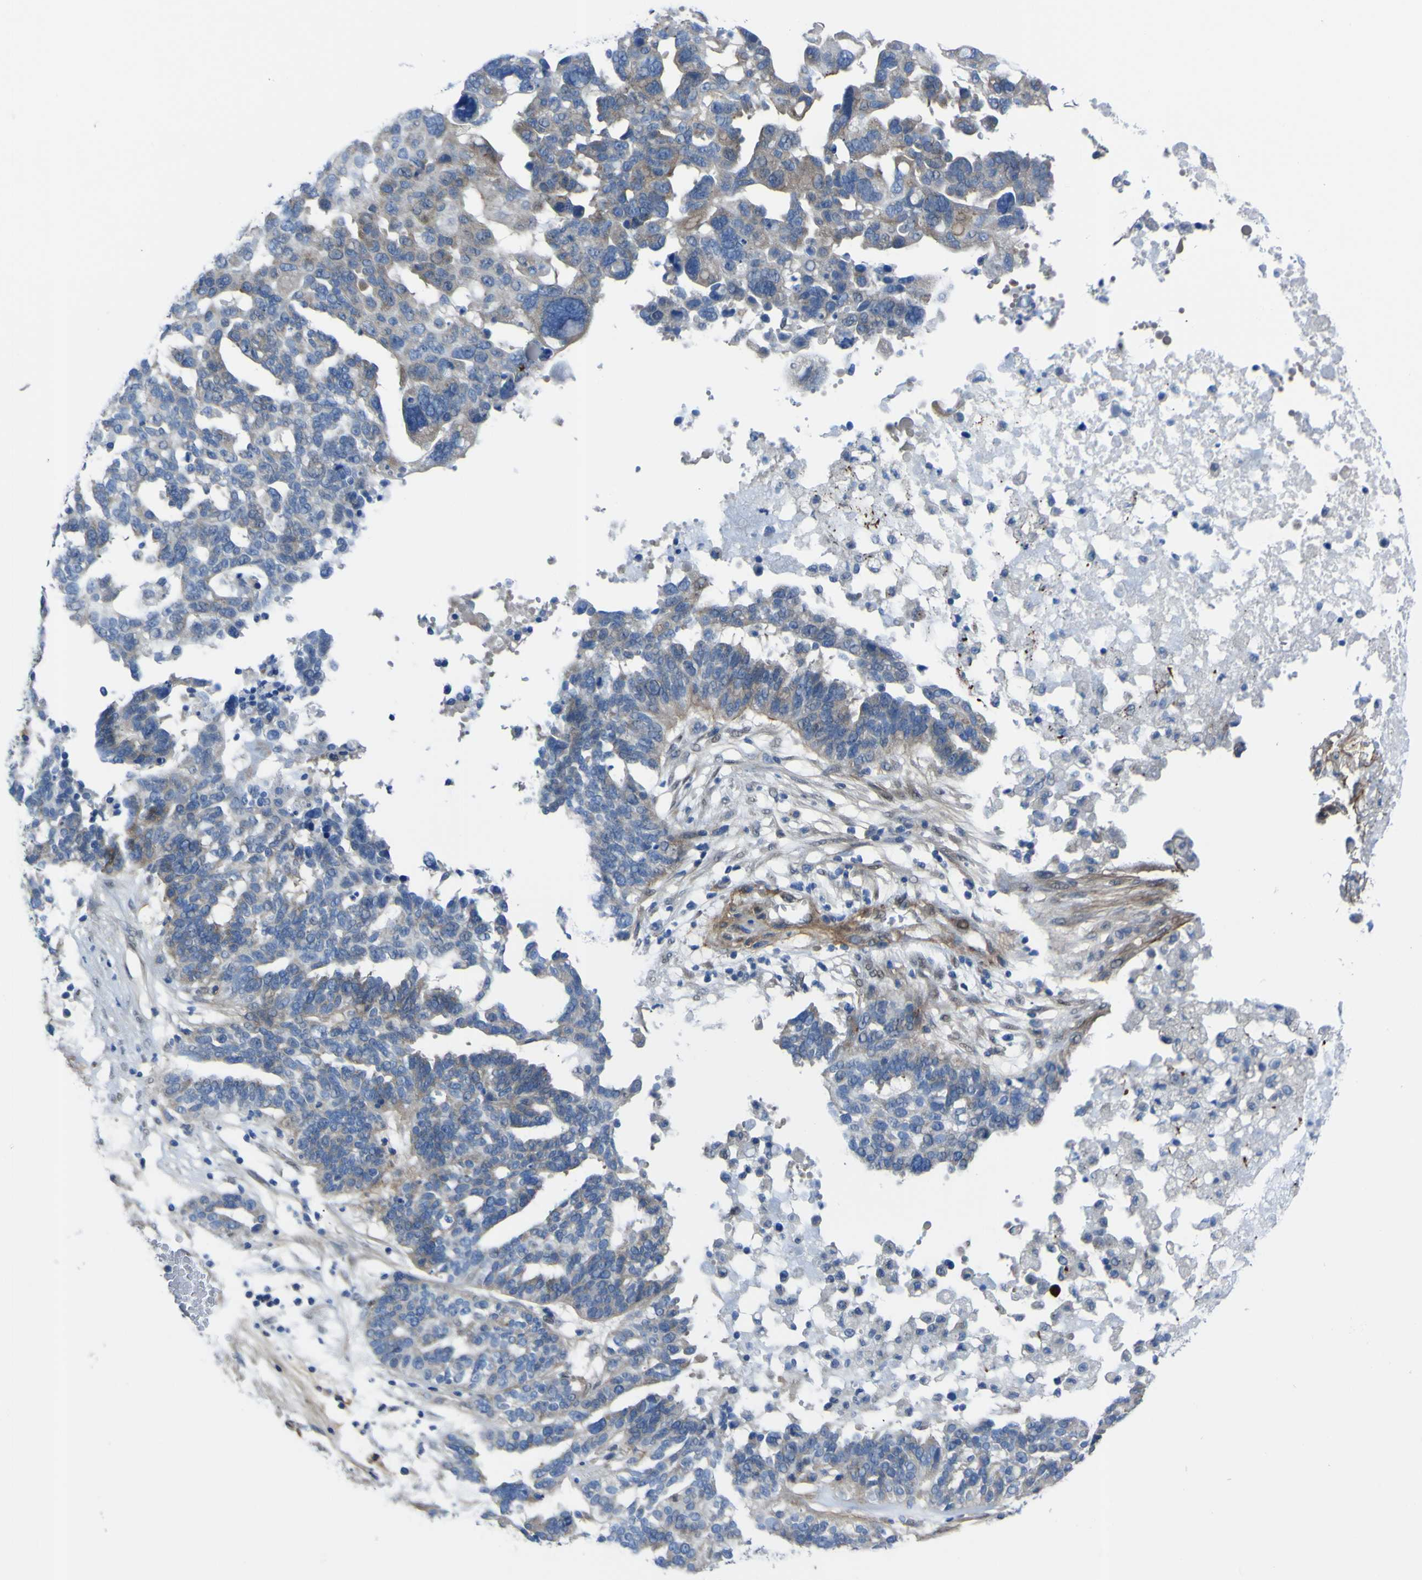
{"staining": {"intensity": "moderate", "quantity": "25%-75%", "location": "cytoplasmic/membranous"}, "tissue": "ovarian cancer", "cell_type": "Tumor cells", "image_type": "cancer", "snomed": [{"axis": "morphology", "description": "Cystadenocarcinoma, serous, NOS"}, {"axis": "topography", "description": "Ovary"}], "caption": "The micrograph displays a brown stain indicating the presence of a protein in the cytoplasmic/membranous of tumor cells in ovarian serous cystadenocarcinoma.", "gene": "LRRN1", "patient": {"sex": "female", "age": 59}}